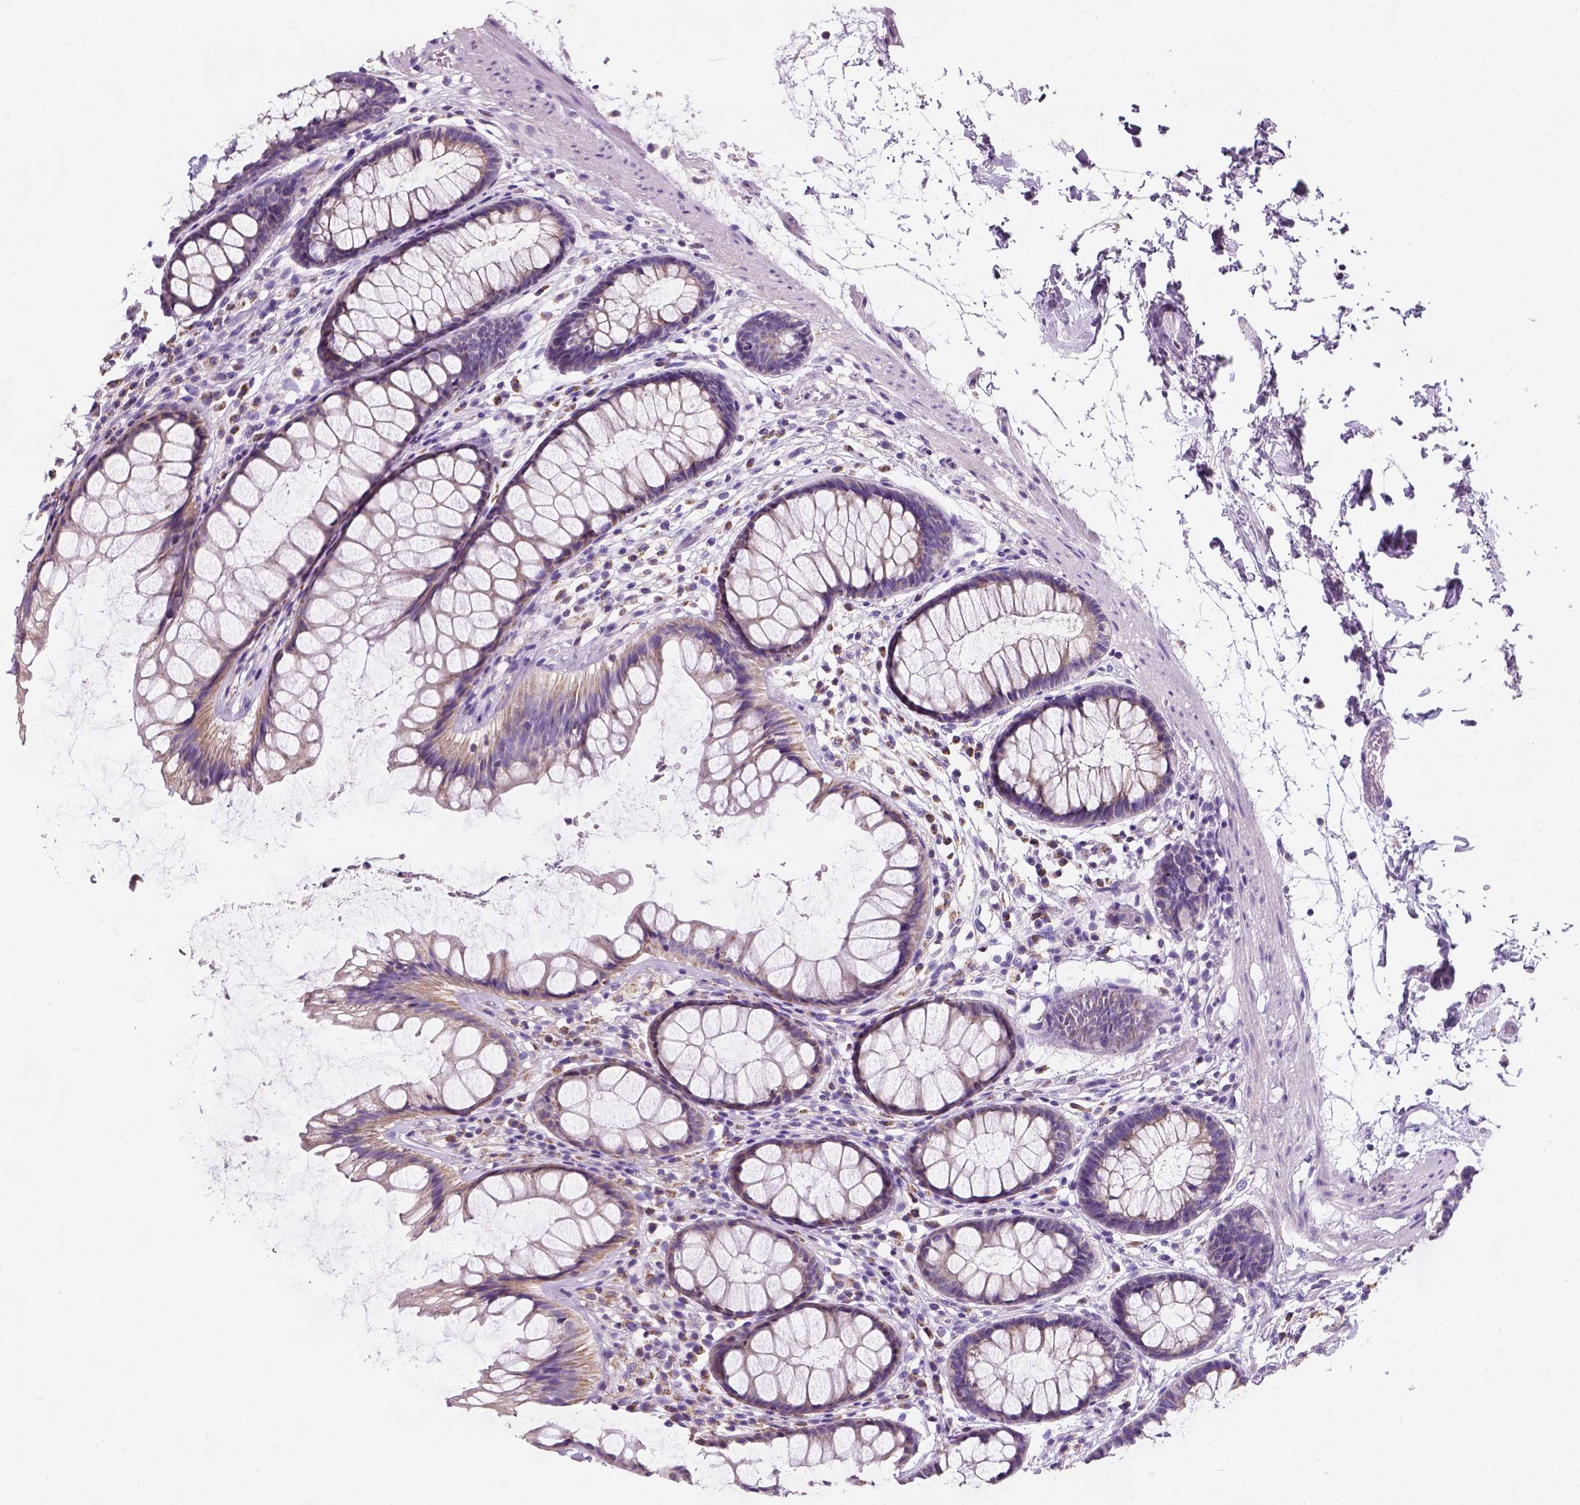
{"staining": {"intensity": "moderate", "quantity": "25%-75%", "location": "cytoplasmic/membranous"}, "tissue": "rectum", "cell_type": "Glandular cells", "image_type": "normal", "snomed": [{"axis": "morphology", "description": "Normal tissue, NOS"}, {"axis": "topography", "description": "Rectum"}], "caption": "Protein expression by immunohistochemistry shows moderate cytoplasmic/membranous staining in about 25%-75% of glandular cells in benign rectum.", "gene": "CHODL", "patient": {"sex": "male", "age": 72}}